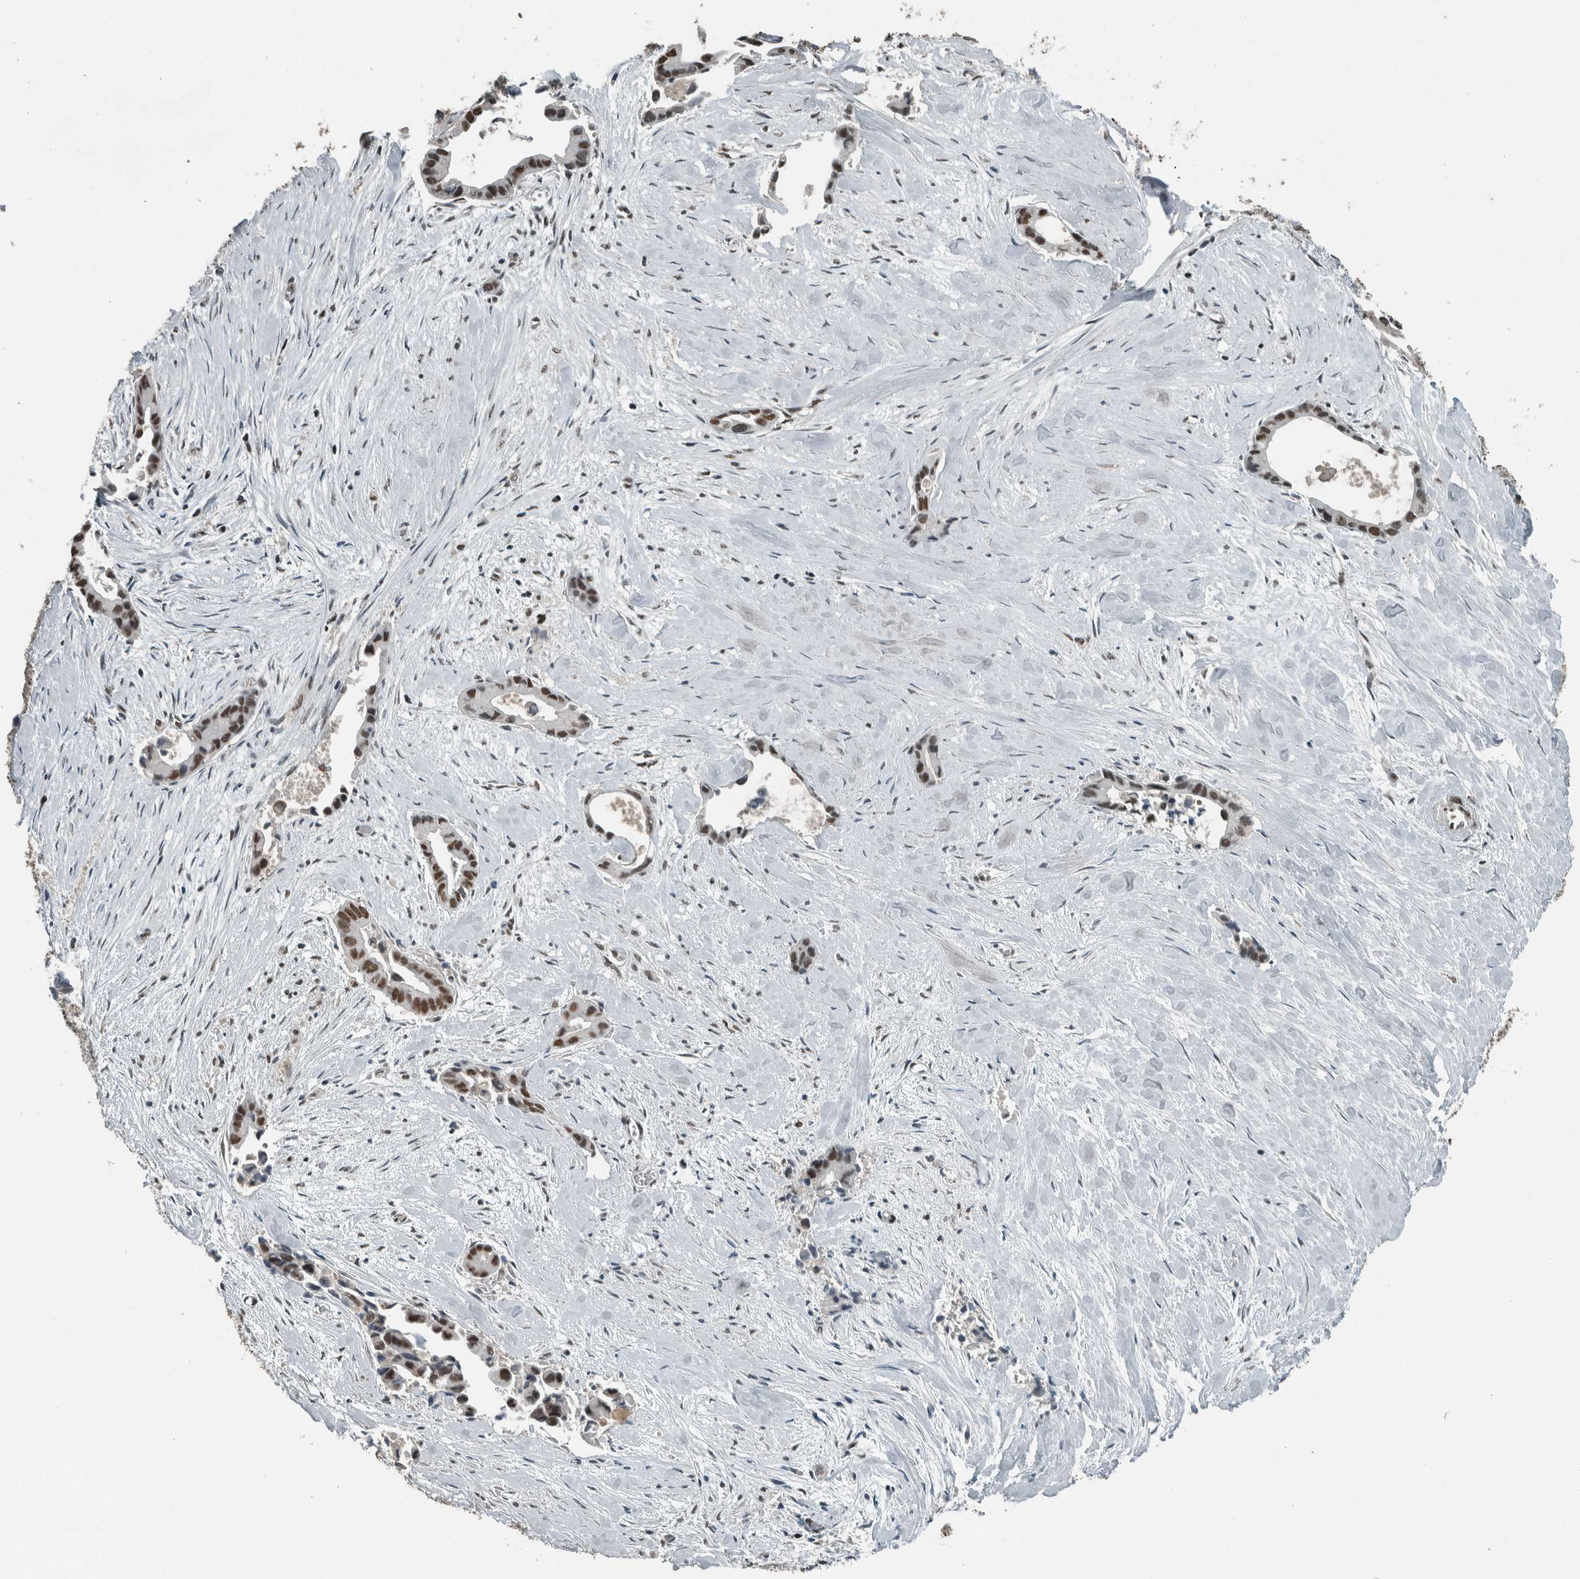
{"staining": {"intensity": "moderate", "quantity": ">75%", "location": "nuclear"}, "tissue": "liver cancer", "cell_type": "Tumor cells", "image_type": "cancer", "snomed": [{"axis": "morphology", "description": "Cholangiocarcinoma"}, {"axis": "topography", "description": "Liver"}], "caption": "High-magnification brightfield microscopy of cholangiocarcinoma (liver) stained with DAB (3,3'-diaminobenzidine) (brown) and counterstained with hematoxylin (blue). tumor cells exhibit moderate nuclear staining is present in approximately>75% of cells.", "gene": "ZNF24", "patient": {"sex": "female", "age": 55}}